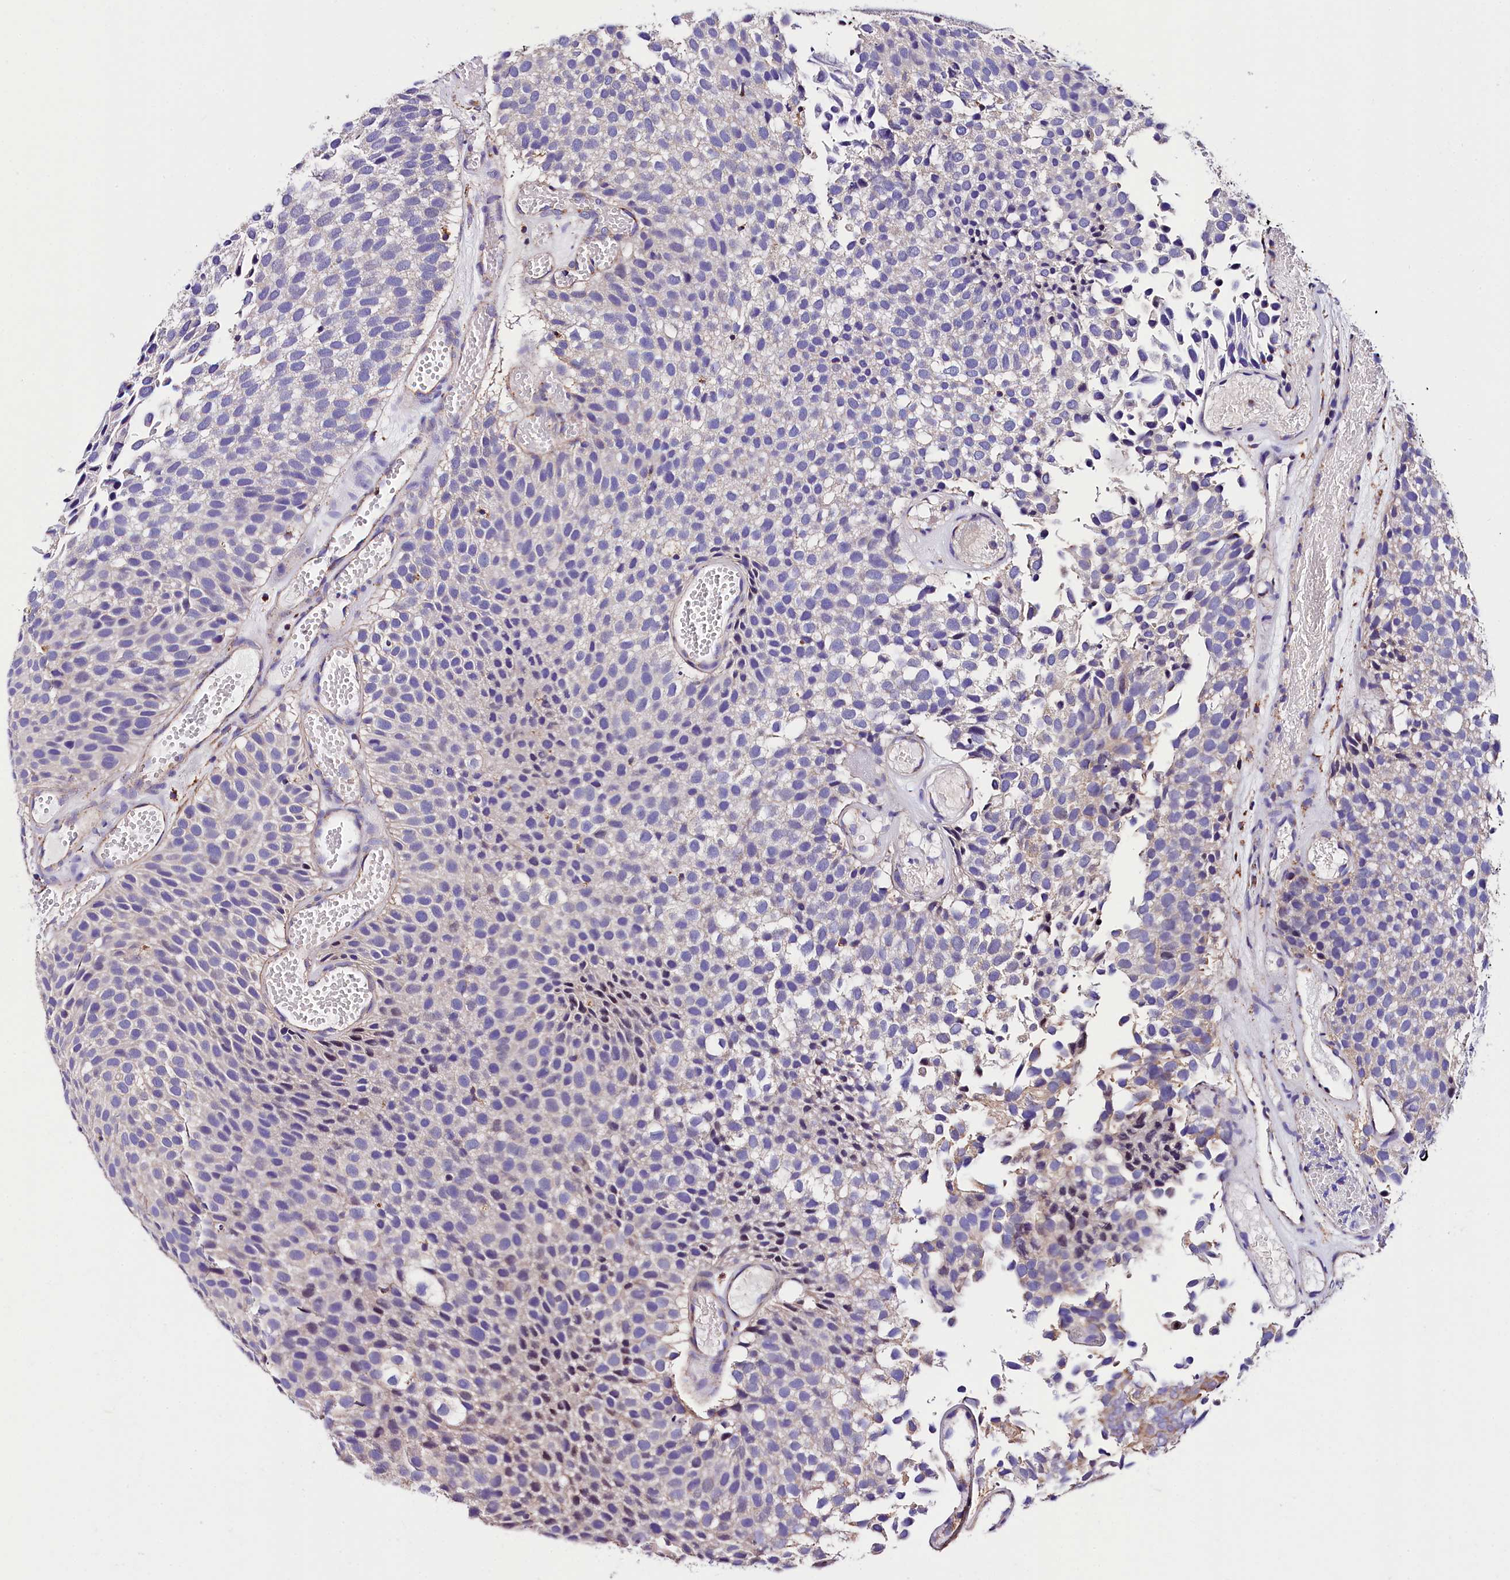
{"staining": {"intensity": "negative", "quantity": "none", "location": "none"}, "tissue": "urothelial cancer", "cell_type": "Tumor cells", "image_type": "cancer", "snomed": [{"axis": "morphology", "description": "Urothelial carcinoma, Low grade"}, {"axis": "topography", "description": "Urinary bladder"}], "caption": "Urothelial carcinoma (low-grade) stained for a protein using IHC shows no expression tumor cells.", "gene": "ACAA2", "patient": {"sex": "male", "age": 89}}